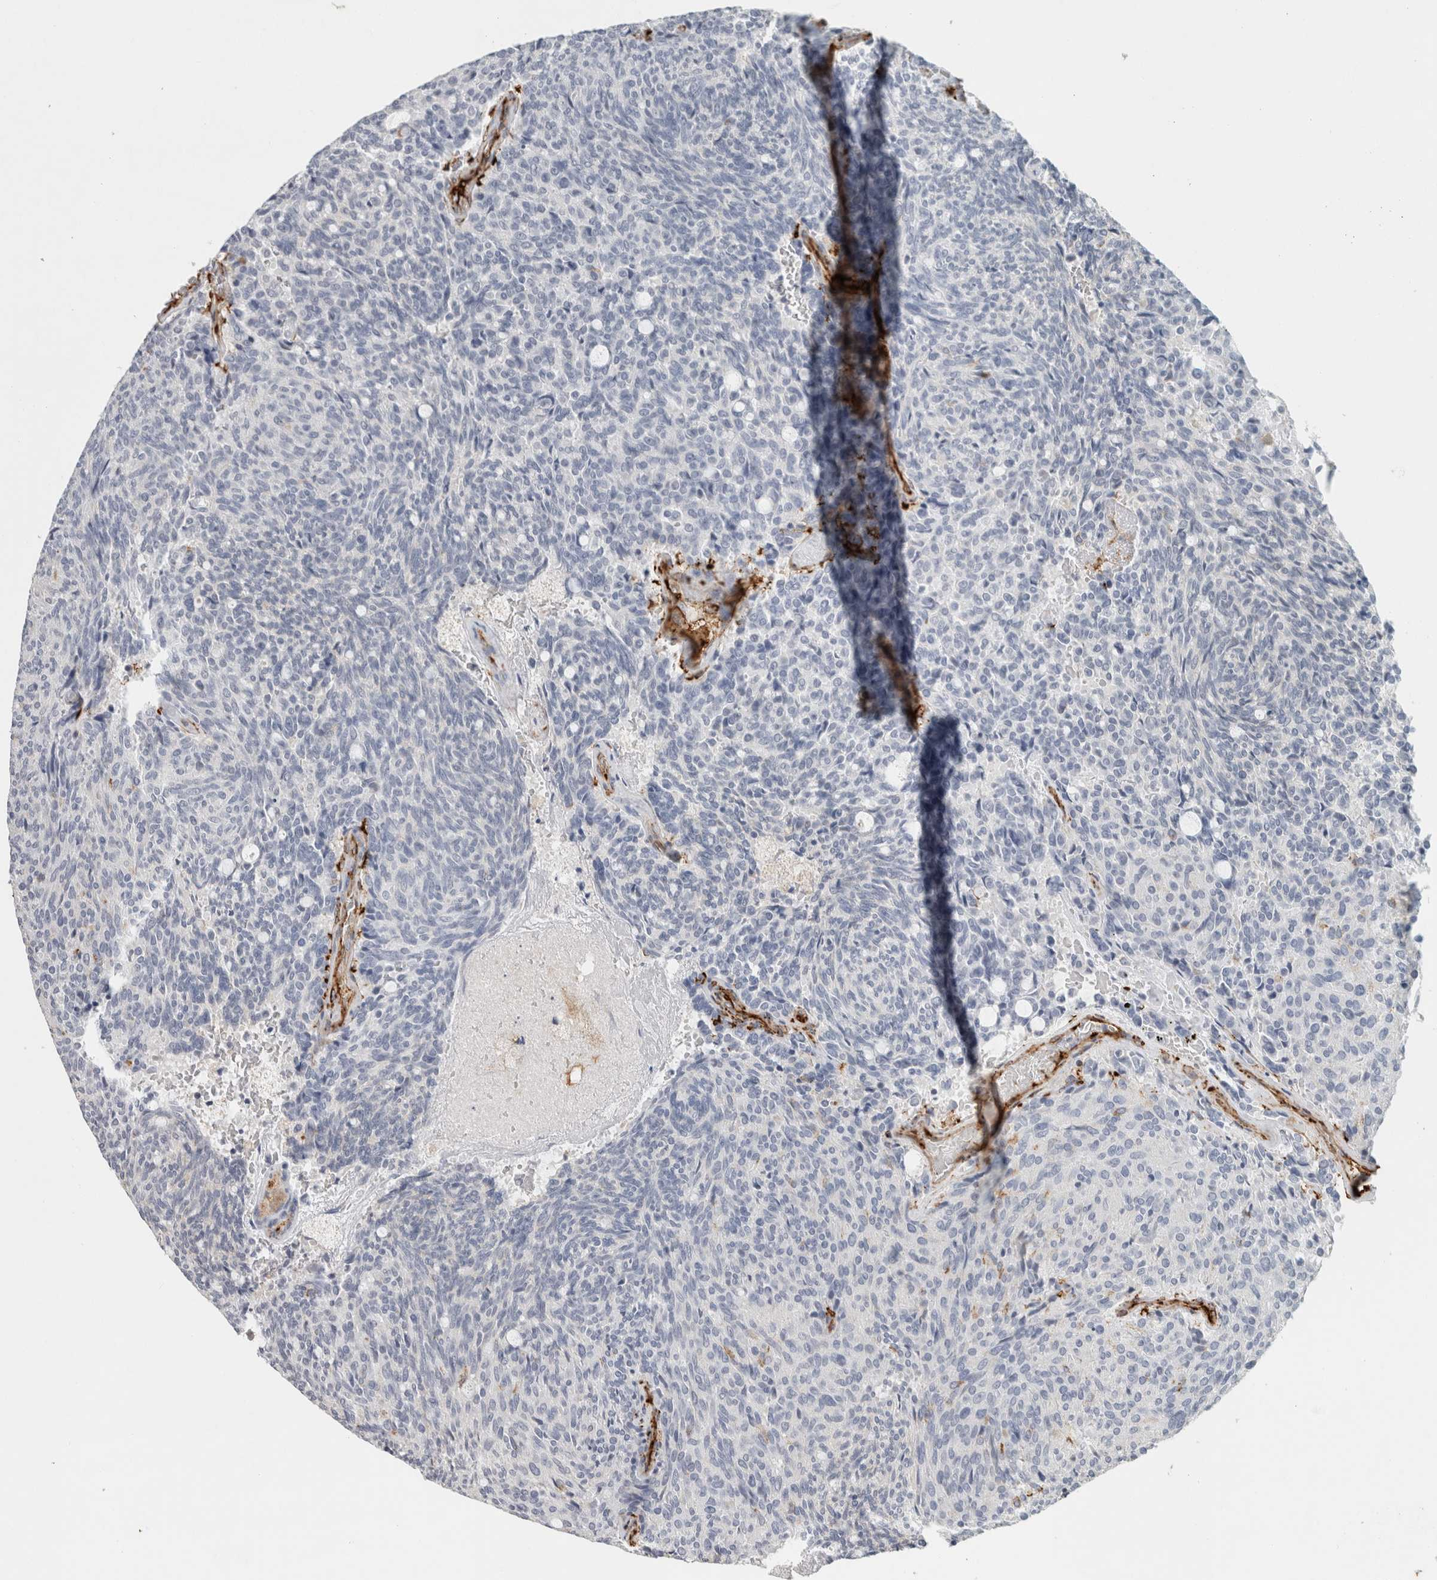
{"staining": {"intensity": "negative", "quantity": "none", "location": "none"}, "tissue": "carcinoid", "cell_type": "Tumor cells", "image_type": "cancer", "snomed": [{"axis": "morphology", "description": "Carcinoid, malignant, NOS"}, {"axis": "topography", "description": "Pancreas"}], "caption": "The immunohistochemistry (IHC) micrograph has no significant positivity in tumor cells of carcinoid tissue.", "gene": "CD36", "patient": {"sex": "female", "age": 54}}